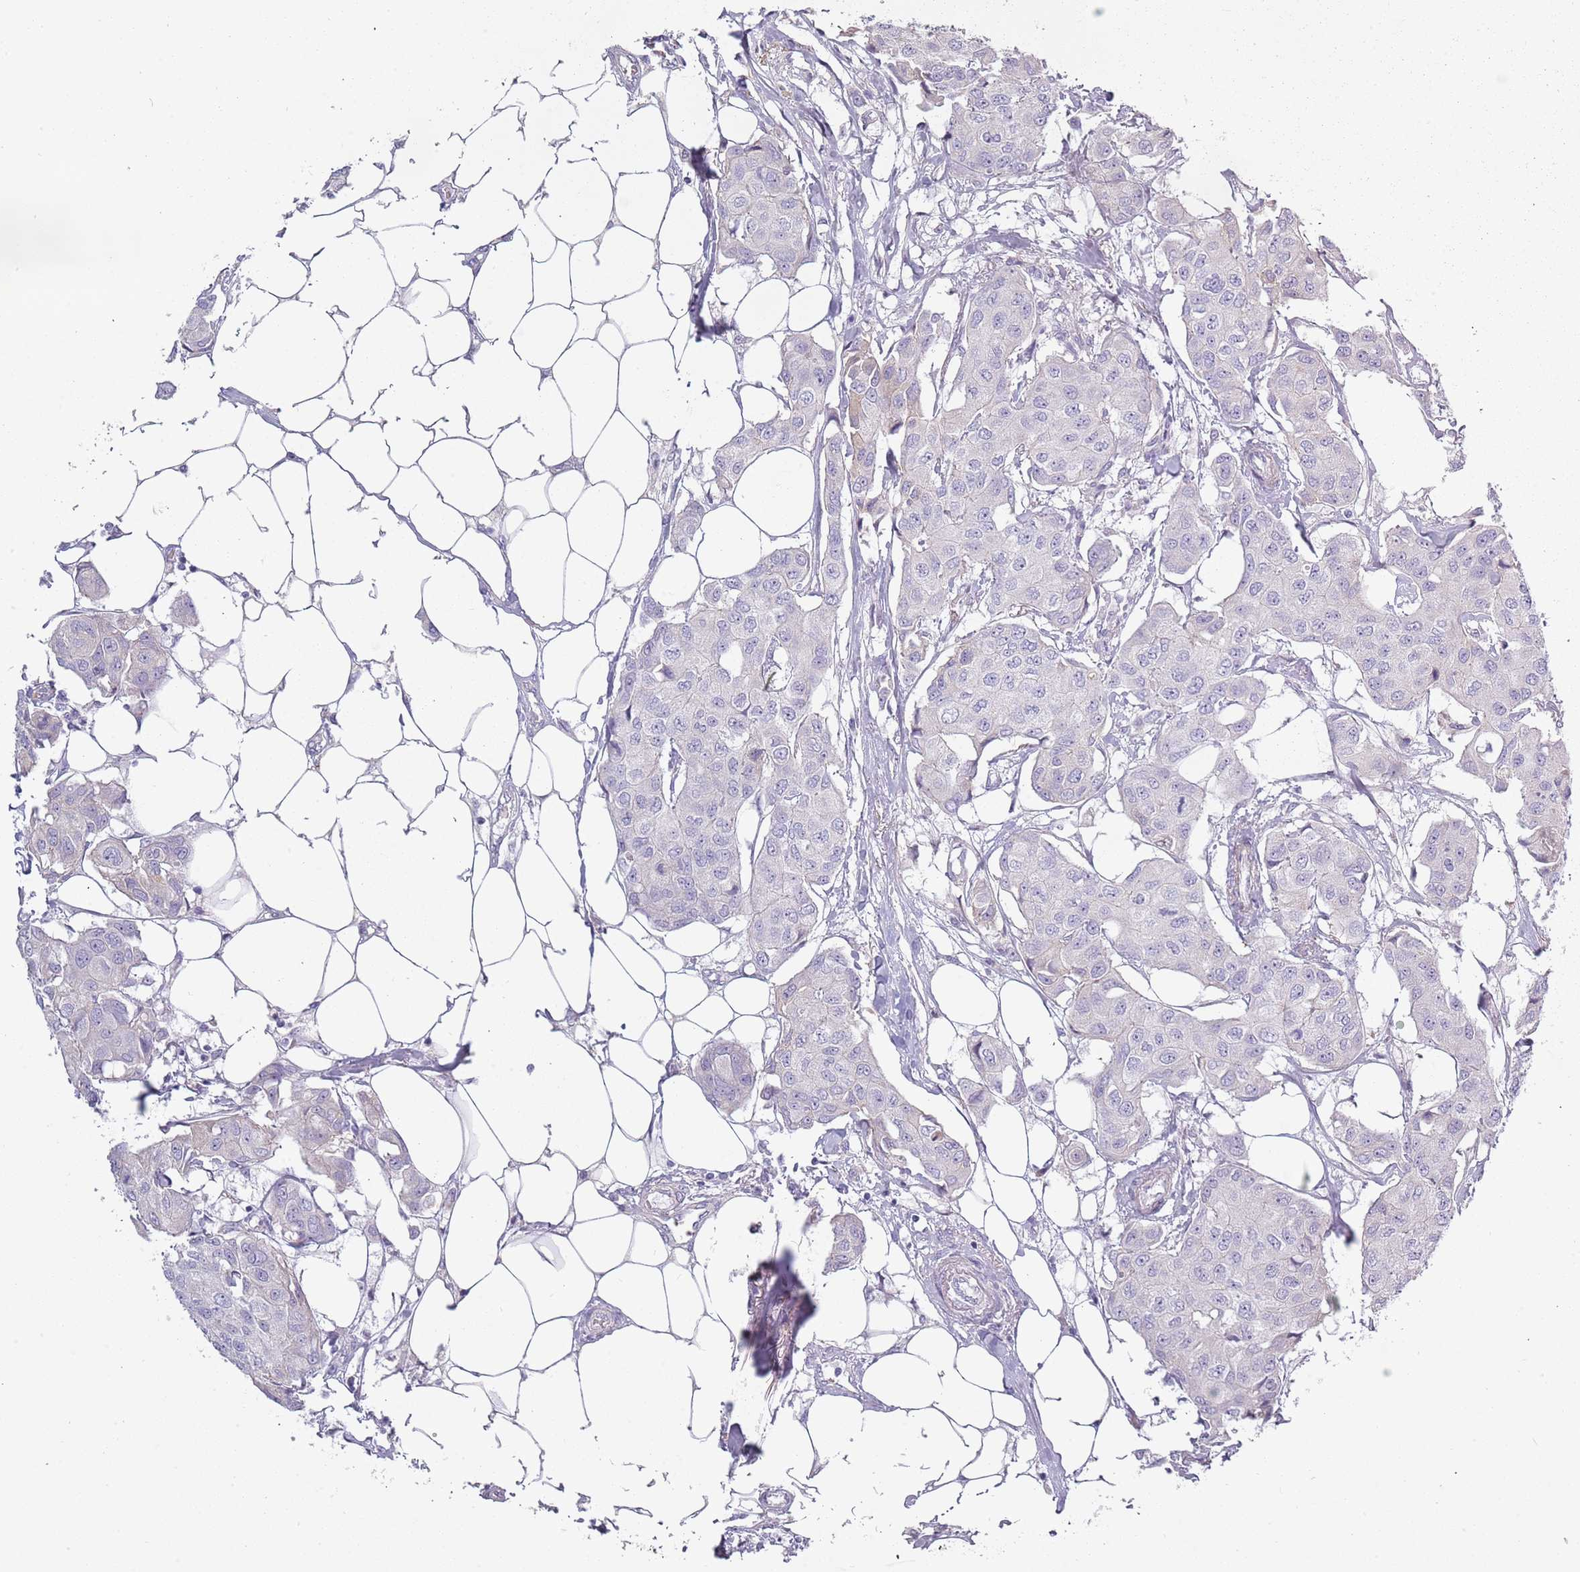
{"staining": {"intensity": "negative", "quantity": "none", "location": "none"}, "tissue": "breast cancer", "cell_type": "Tumor cells", "image_type": "cancer", "snomed": [{"axis": "morphology", "description": "Duct carcinoma"}, {"axis": "topography", "description": "Breast"}, {"axis": "topography", "description": "Lymph node"}], "caption": "A high-resolution image shows IHC staining of intraductal carcinoma (breast), which shows no significant staining in tumor cells.", "gene": "TNFRSF6B", "patient": {"sex": "female", "age": 80}}